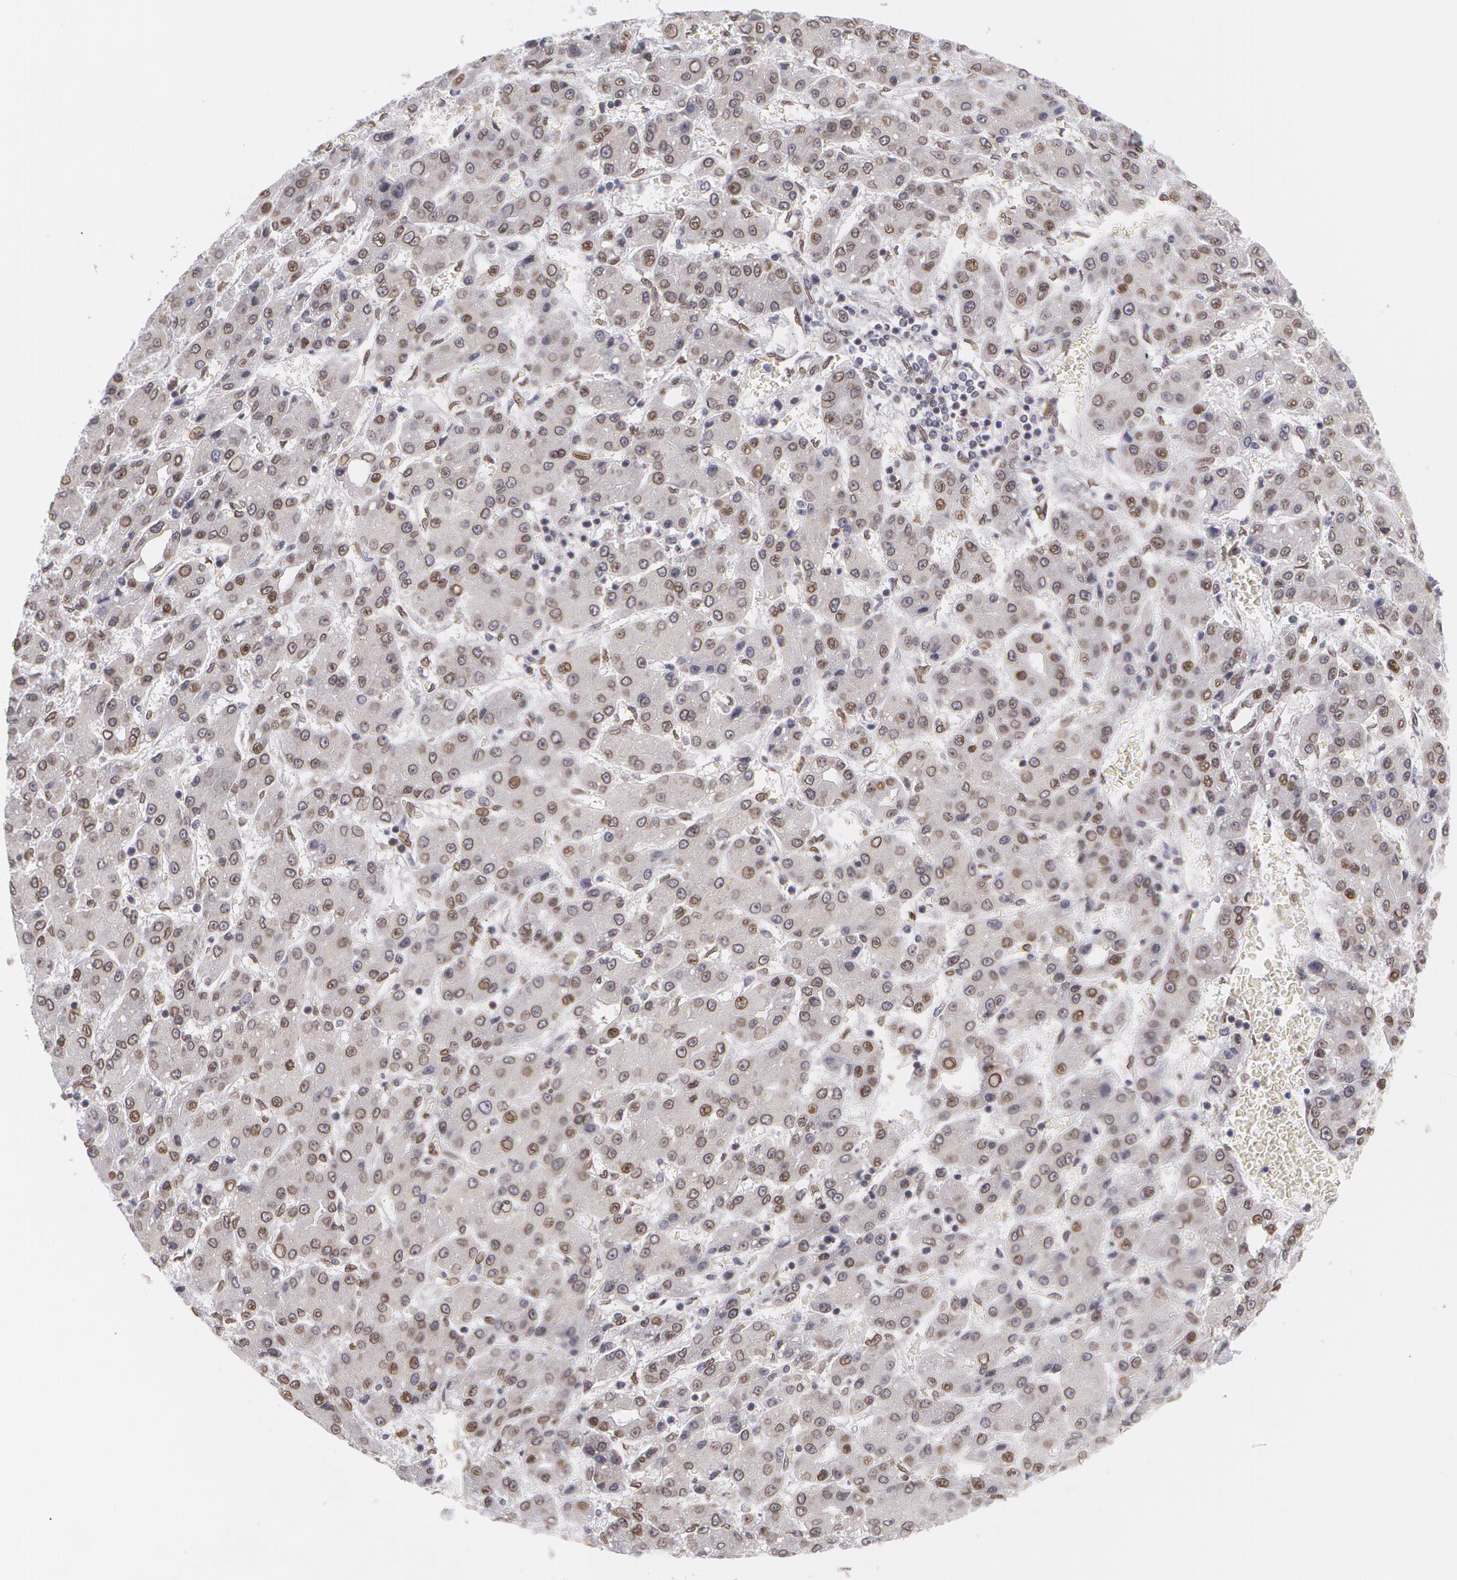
{"staining": {"intensity": "weak", "quantity": "25%-75%", "location": "nuclear"}, "tissue": "liver cancer", "cell_type": "Tumor cells", "image_type": "cancer", "snomed": [{"axis": "morphology", "description": "Carcinoma, Hepatocellular, NOS"}, {"axis": "topography", "description": "Liver"}], "caption": "IHC staining of liver cancer (hepatocellular carcinoma), which demonstrates low levels of weak nuclear staining in about 25%-75% of tumor cells indicating weak nuclear protein staining. The staining was performed using DAB (brown) for protein detection and nuclei were counterstained in hematoxylin (blue).", "gene": "EMD", "patient": {"sex": "male", "age": 69}}